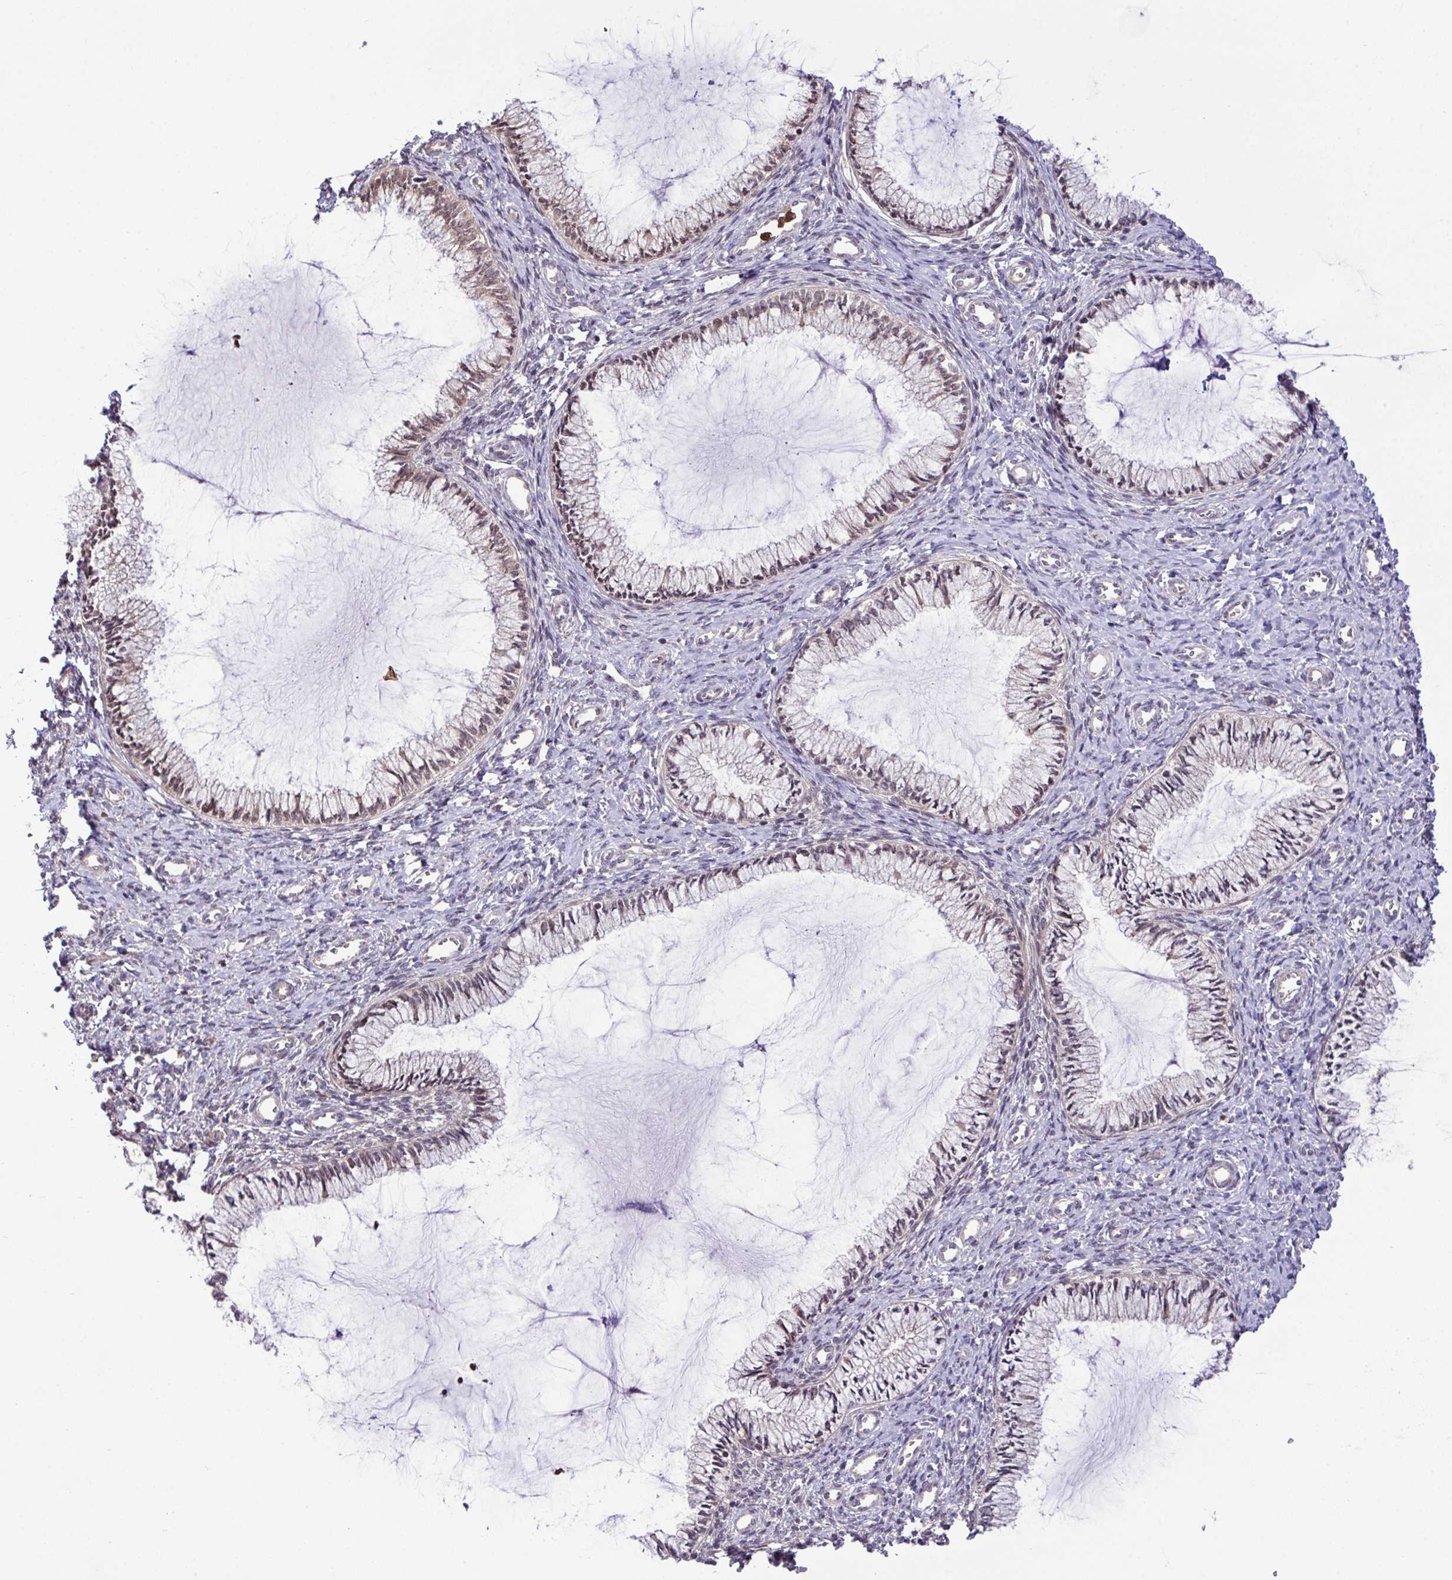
{"staining": {"intensity": "weak", "quantity": "25%-75%", "location": "nuclear"}, "tissue": "cervix", "cell_type": "Glandular cells", "image_type": "normal", "snomed": [{"axis": "morphology", "description": "Normal tissue, NOS"}, {"axis": "topography", "description": "Cervix"}], "caption": "A micrograph showing weak nuclear positivity in approximately 25%-75% of glandular cells in normal cervix, as visualized by brown immunohistochemical staining.", "gene": "CMPK1", "patient": {"sex": "female", "age": 24}}